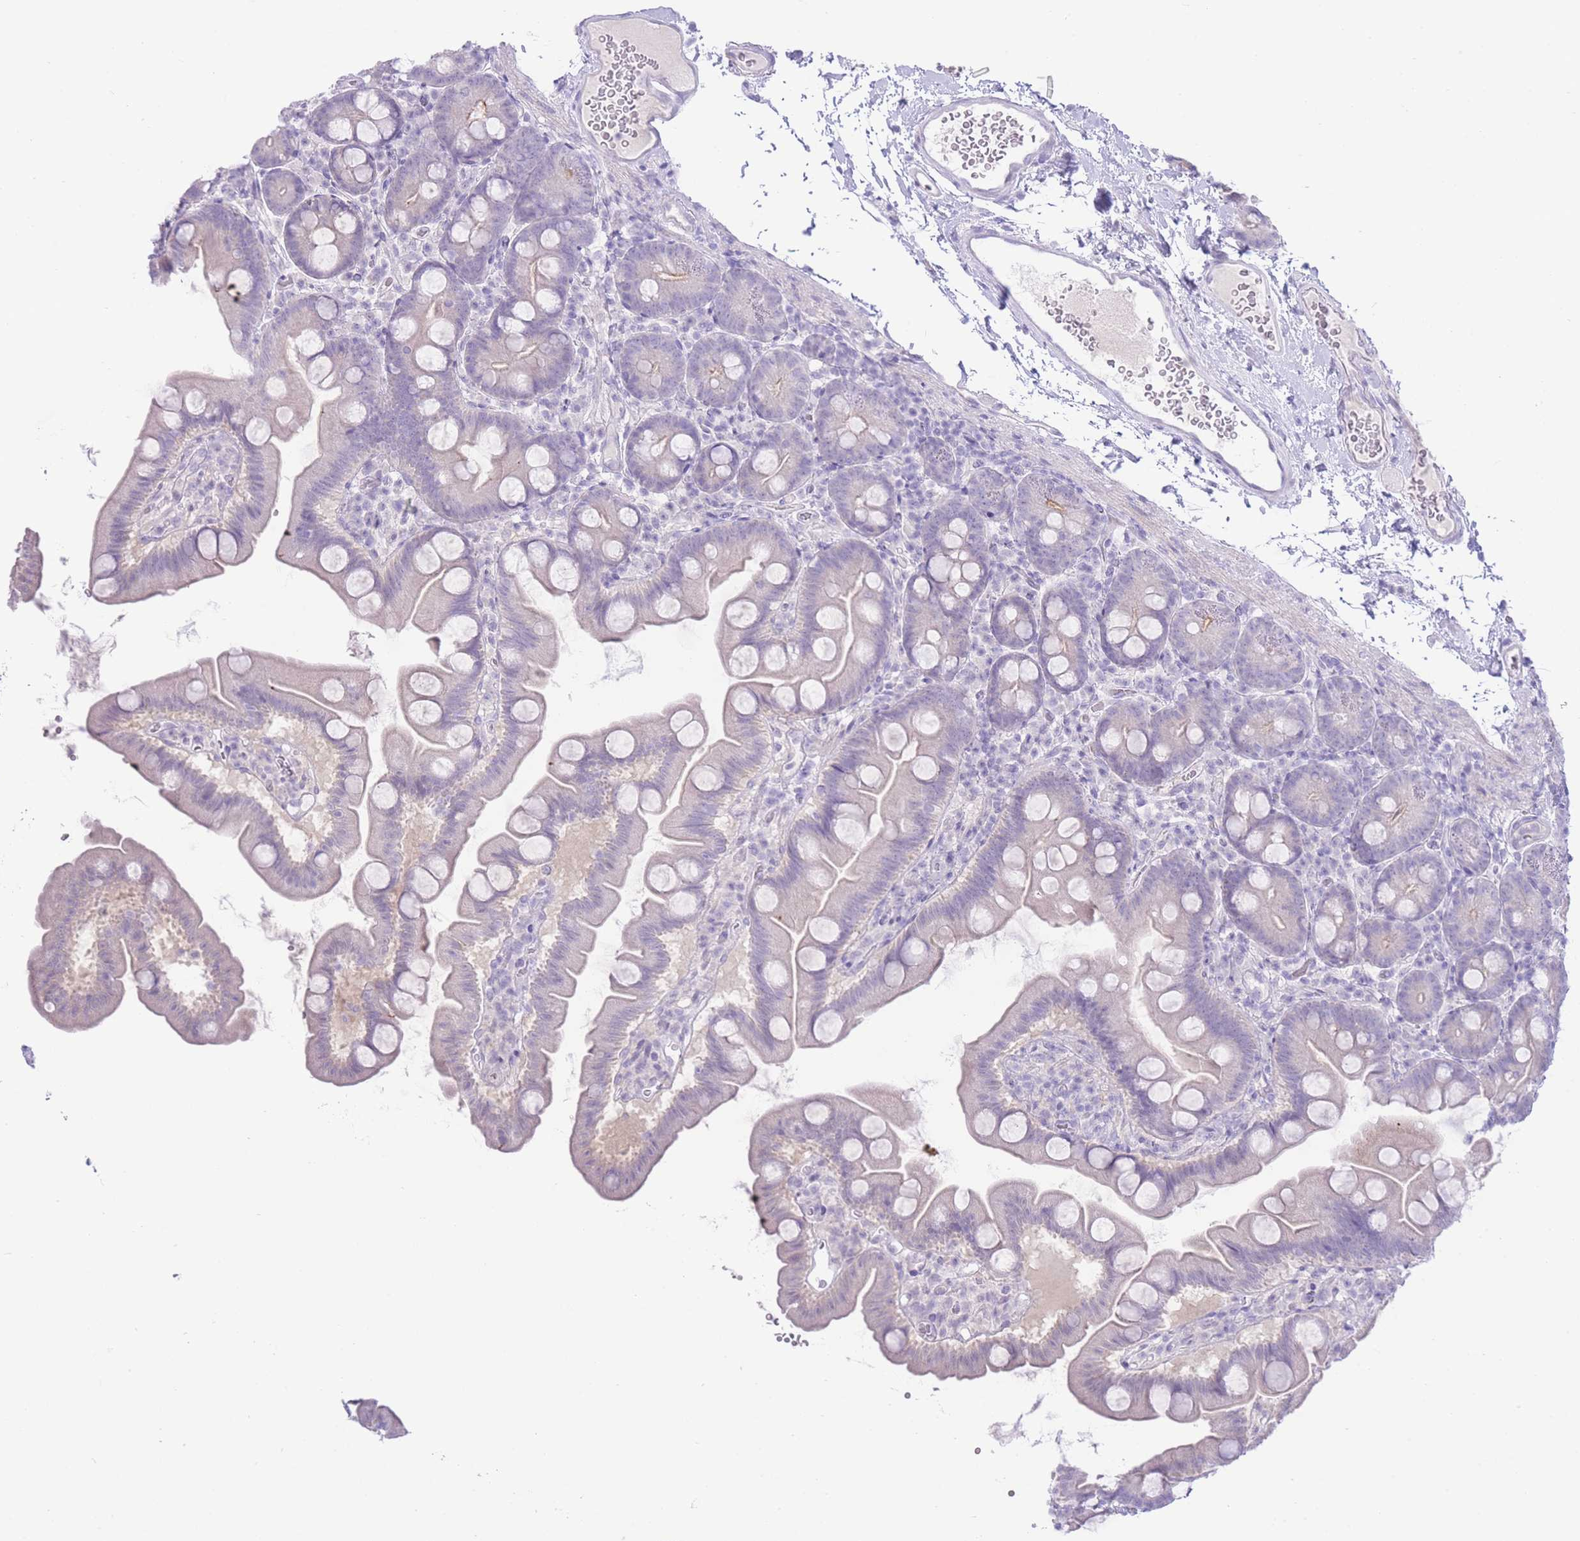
{"staining": {"intensity": "negative", "quantity": "none", "location": "none"}, "tissue": "small intestine", "cell_type": "Glandular cells", "image_type": "normal", "snomed": [{"axis": "morphology", "description": "Normal tissue, NOS"}, {"axis": "topography", "description": "Small intestine"}], "caption": "High power microscopy micrograph of an immunohistochemistry micrograph of normal small intestine, revealing no significant positivity in glandular cells.", "gene": "ZNF212", "patient": {"sex": "female", "age": 68}}